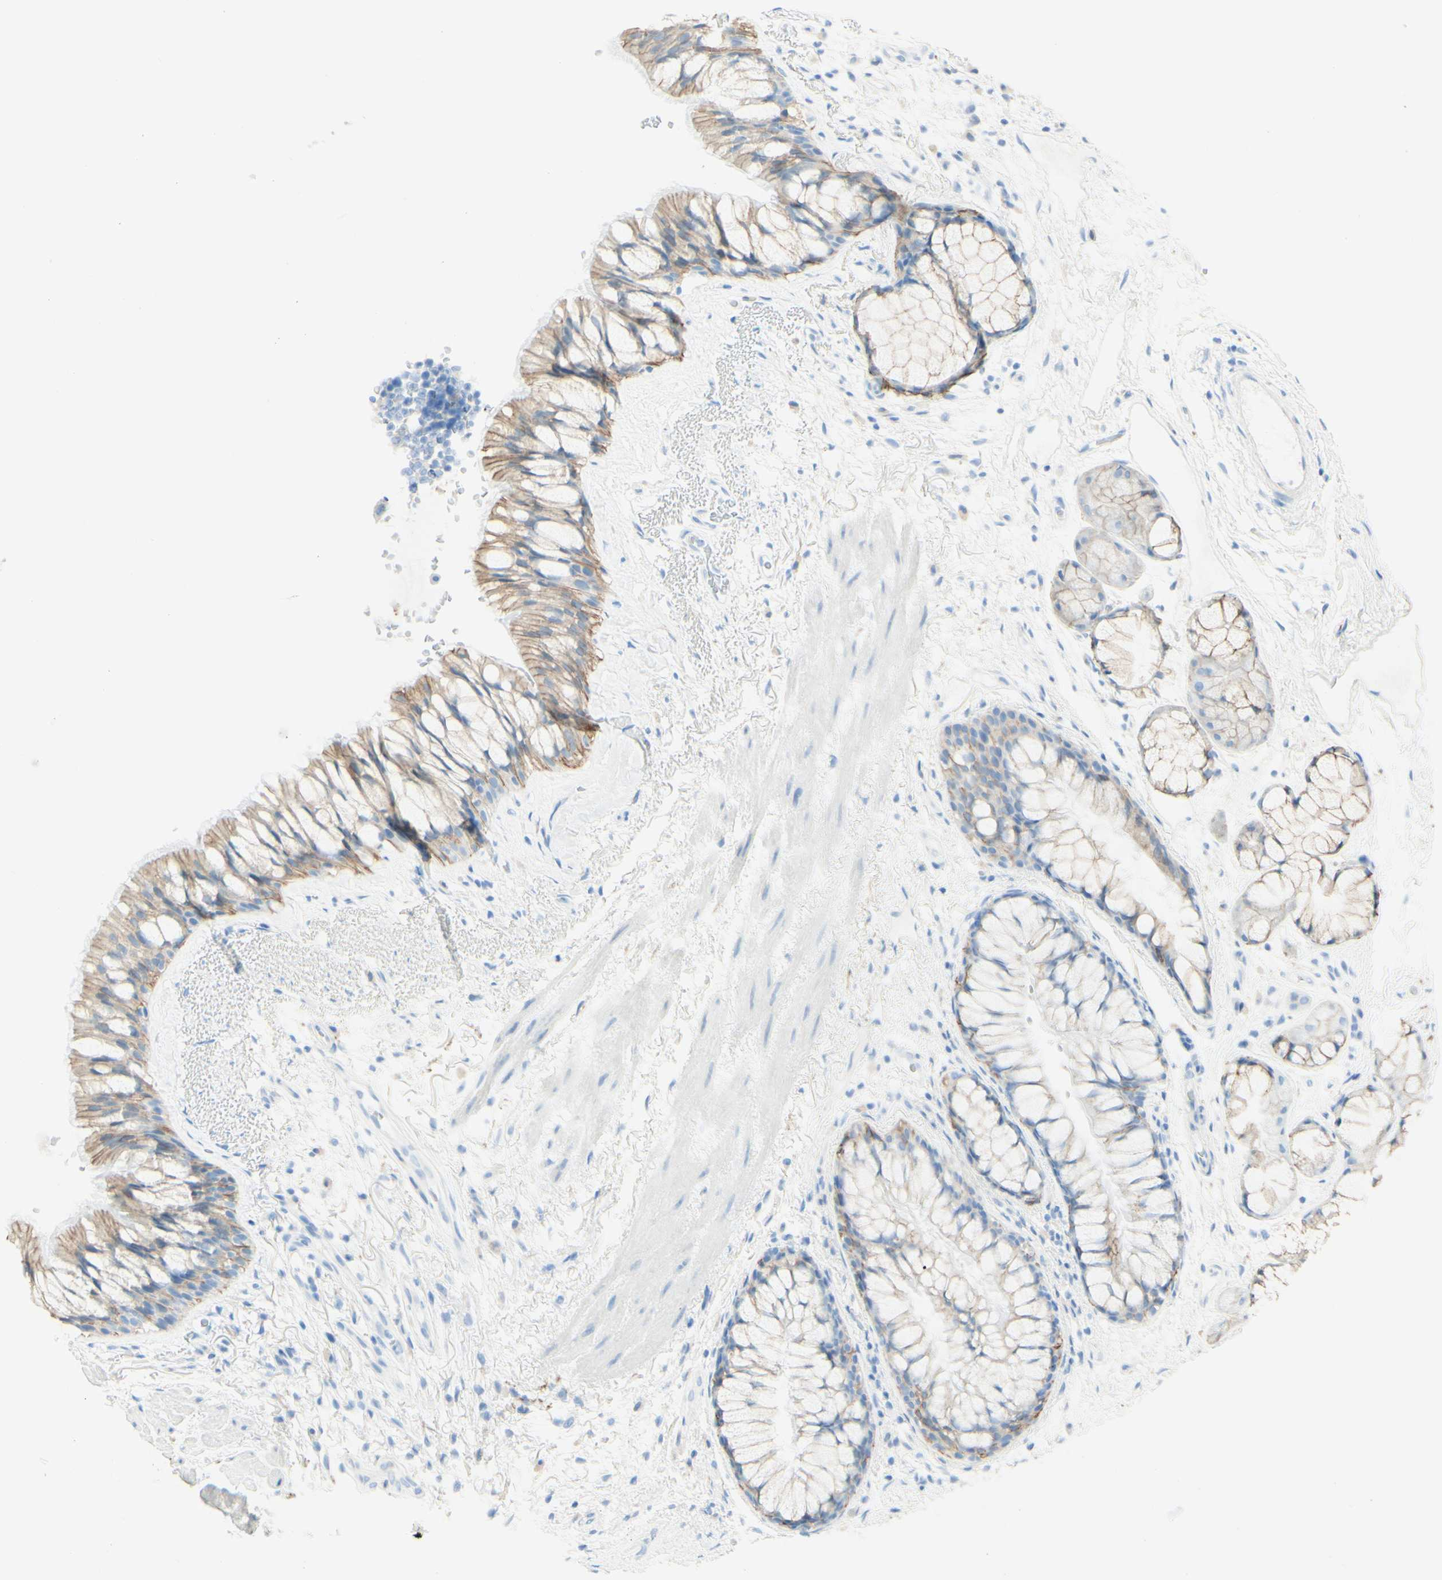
{"staining": {"intensity": "strong", "quantity": ">75%", "location": "cytoplasmic/membranous"}, "tissue": "bronchus", "cell_type": "Respiratory epithelial cells", "image_type": "normal", "snomed": [{"axis": "morphology", "description": "Normal tissue, NOS"}, {"axis": "topography", "description": "Bronchus"}], "caption": "The histopathology image displays a brown stain indicating the presence of a protein in the cytoplasmic/membranous of respiratory epithelial cells in bronchus. (DAB IHC, brown staining for protein, blue staining for nuclei).", "gene": "ALCAM", "patient": {"sex": "male", "age": 66}}